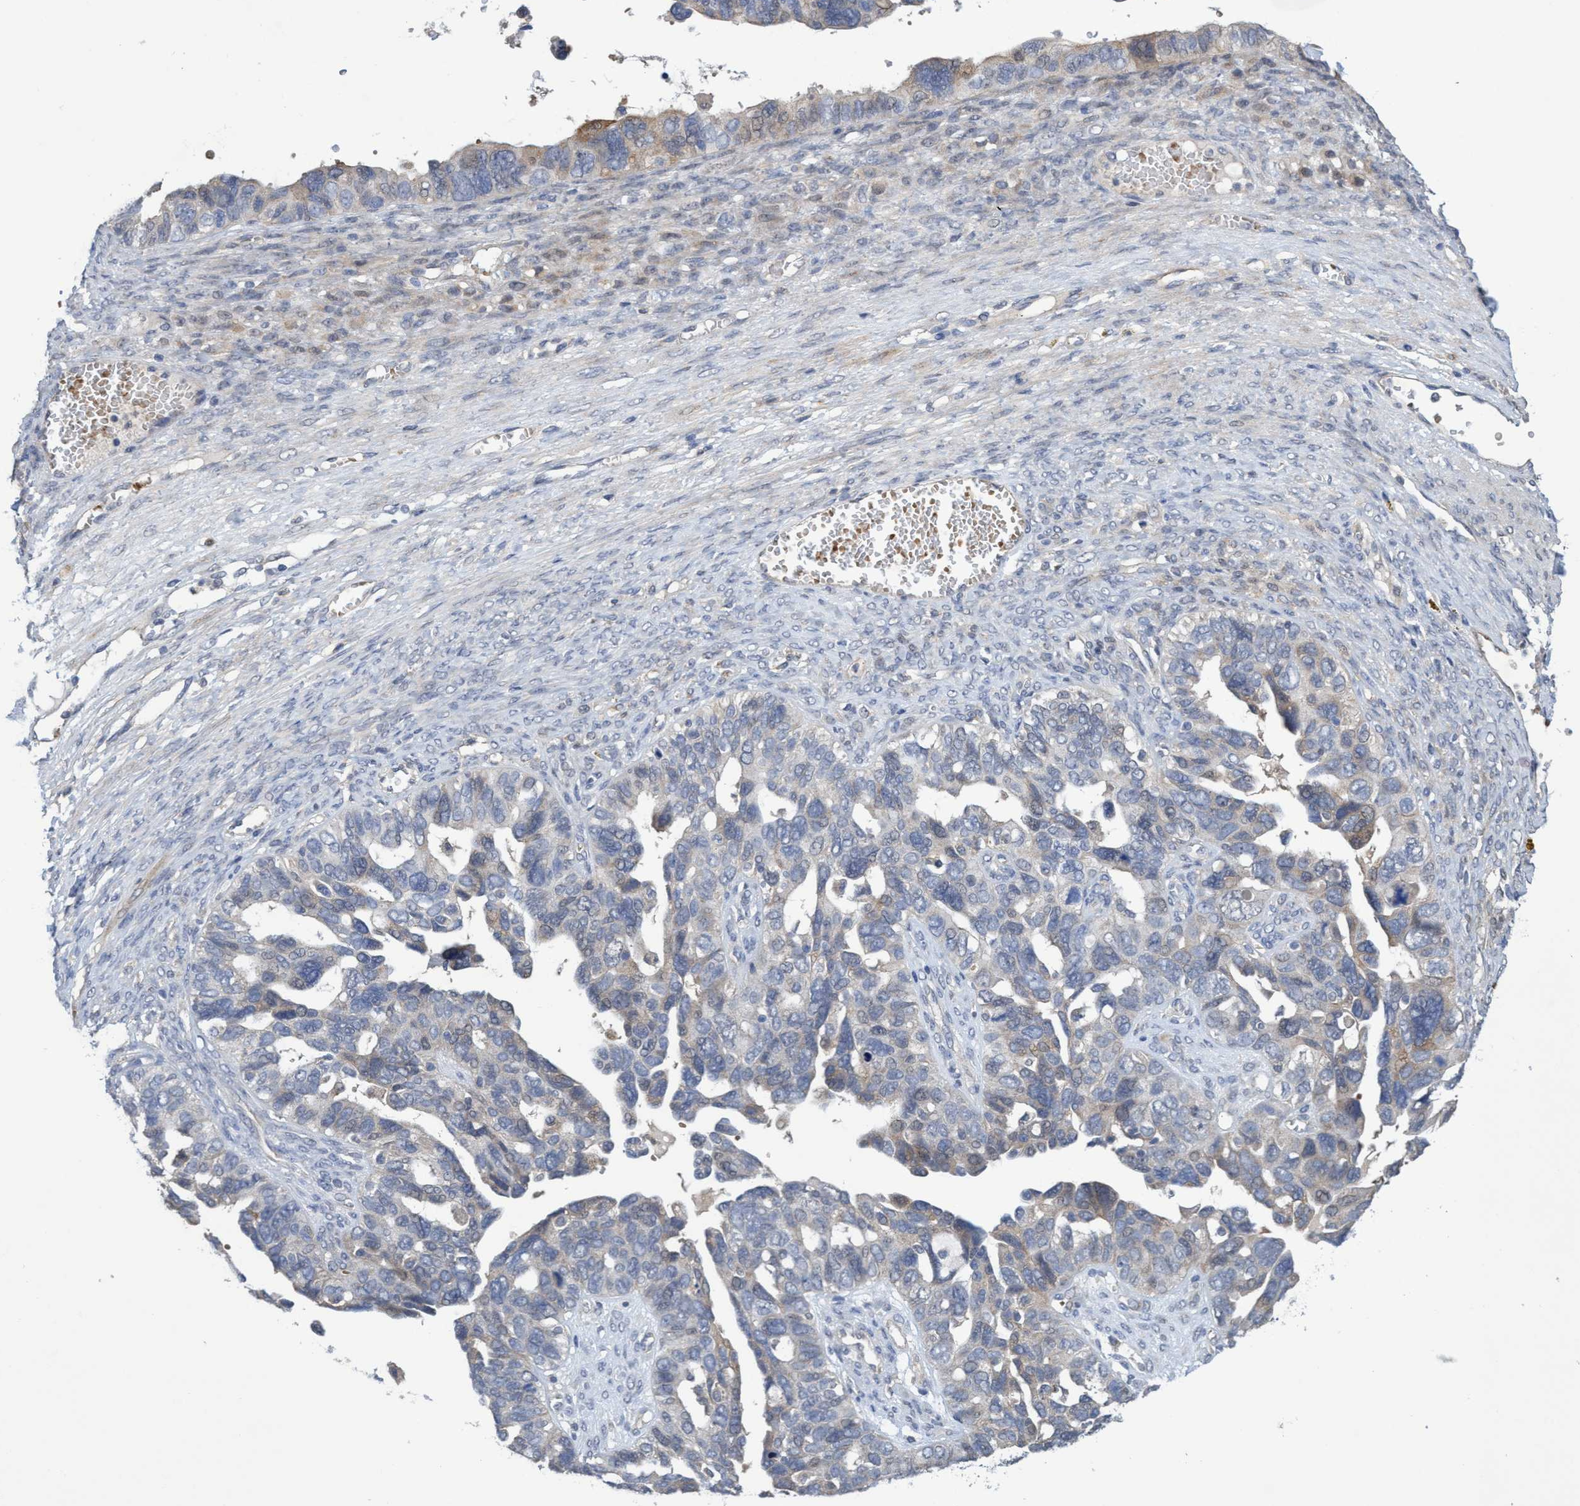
{"staining": {"intensity": "weak", "quantity": "<25%", "location": "cytoplasmic/membranous"}, "tissue": "ovarian cancer", "cell_type": "Tumor cells", "image_type": "cancer", "snomed": [{"axis": "morphology", "description": "Cystadenocarcinoma, serous, NOS"}, {"axis": "topography", "description": "Ovary"}], "caption": "Tumor cells show no significant expression in ovarian cancer.", "gene": "SEMA4D", "patient": {"sex": "female", "age": 79}}